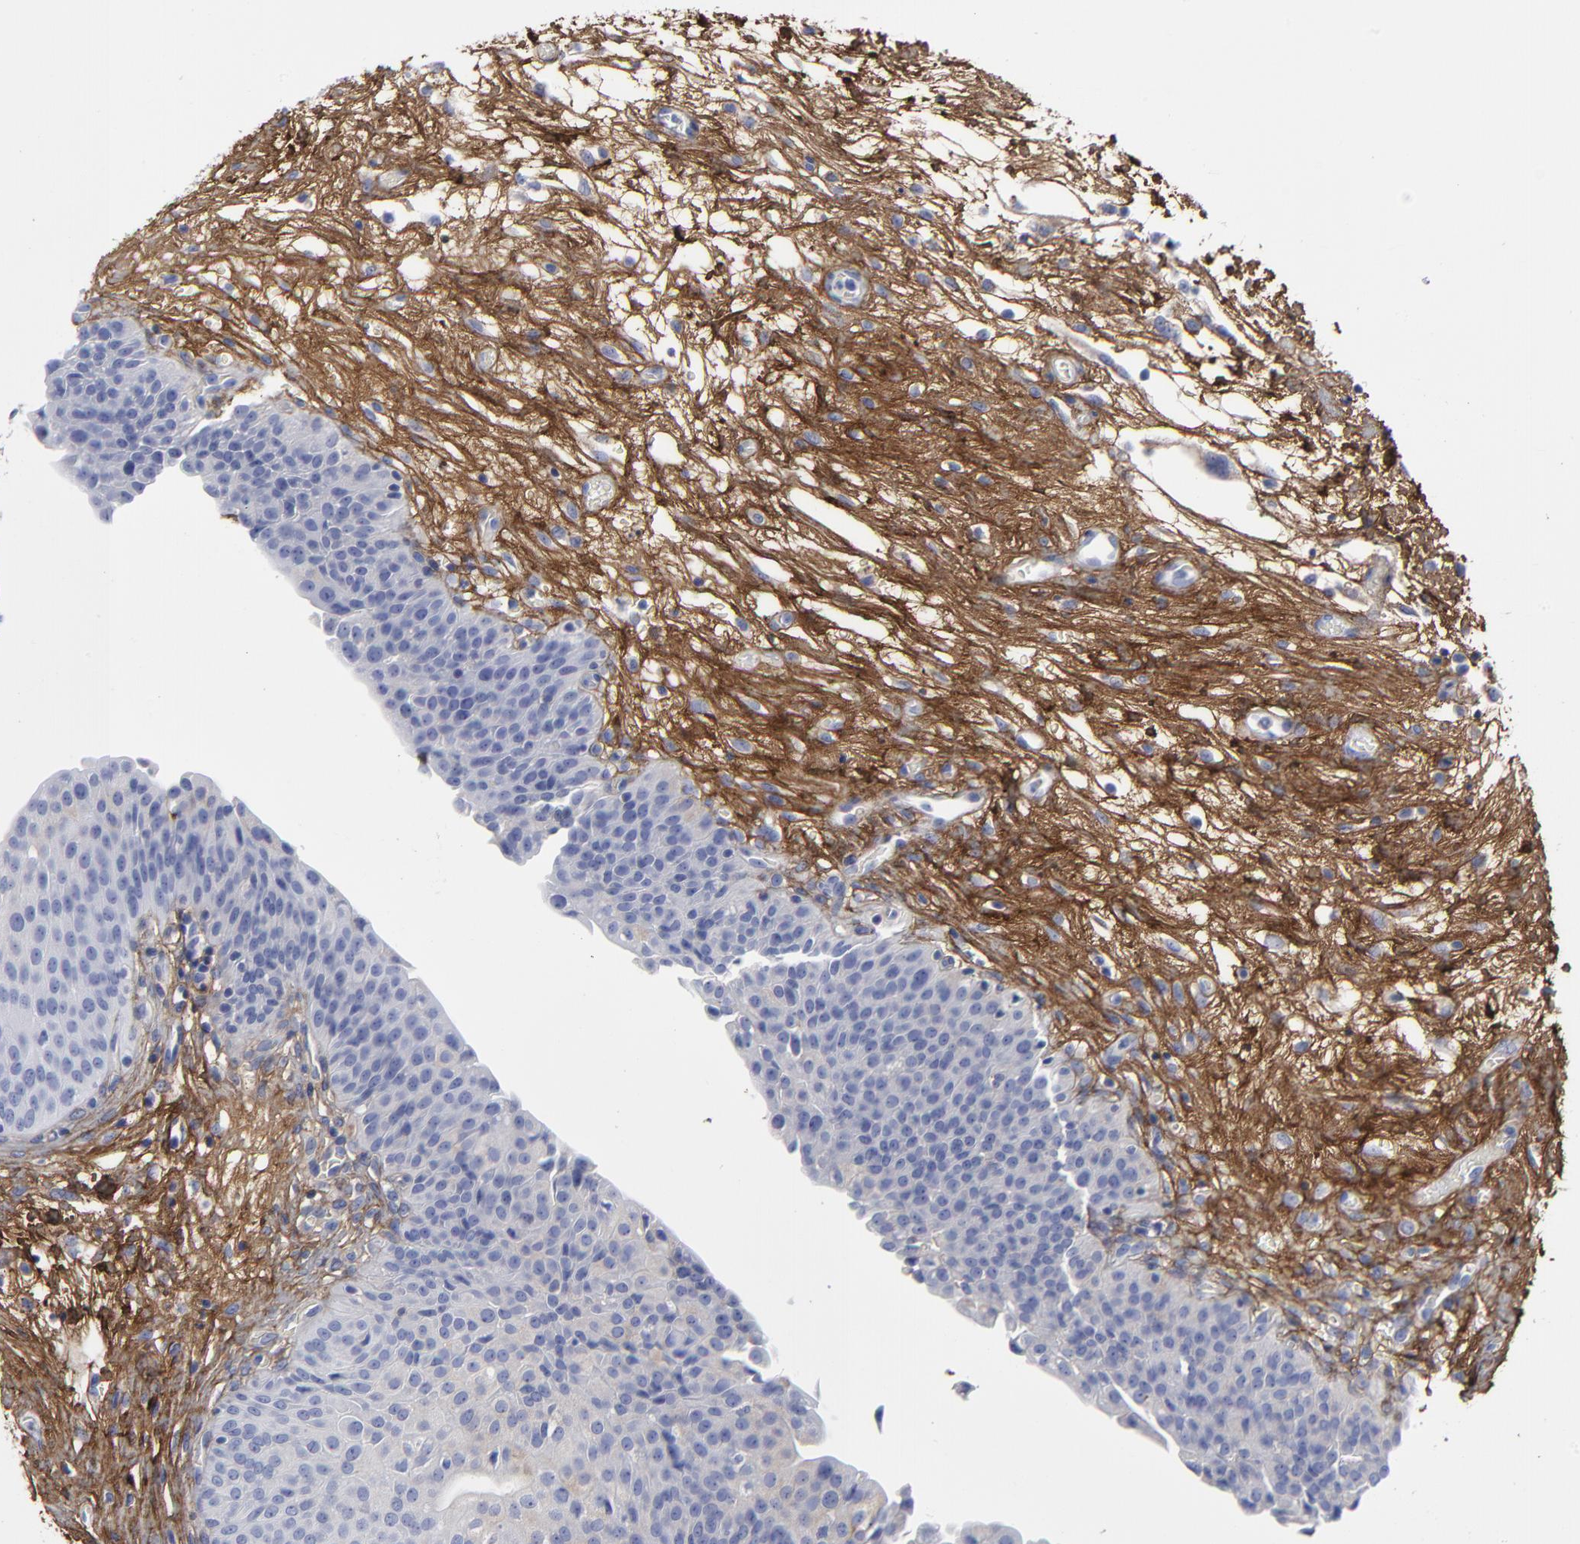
{"staining": {"intensity": "weak", "quantity": "<25%", "location": "cytoplasmic/membranous"}, "tissue": "urinary bladder", "cell_type": "Urothelial cells", "image_type": "normal", "snomed": [{"axis": "morphology", "description": "Normal tissue, NOS"}, {"axis": "topography", "description": "Smooth muscle"}, {"axis": "topography", "description": "Urinary bladder"}], "caption": "Immunohistochemistry of benign urinary bladder demonstrates no positivity in urothelial cells. (DAB IHC with hematoxylin counter stain).", "gene": "DCN", "patient": {"sex": "male", "age": 35}}